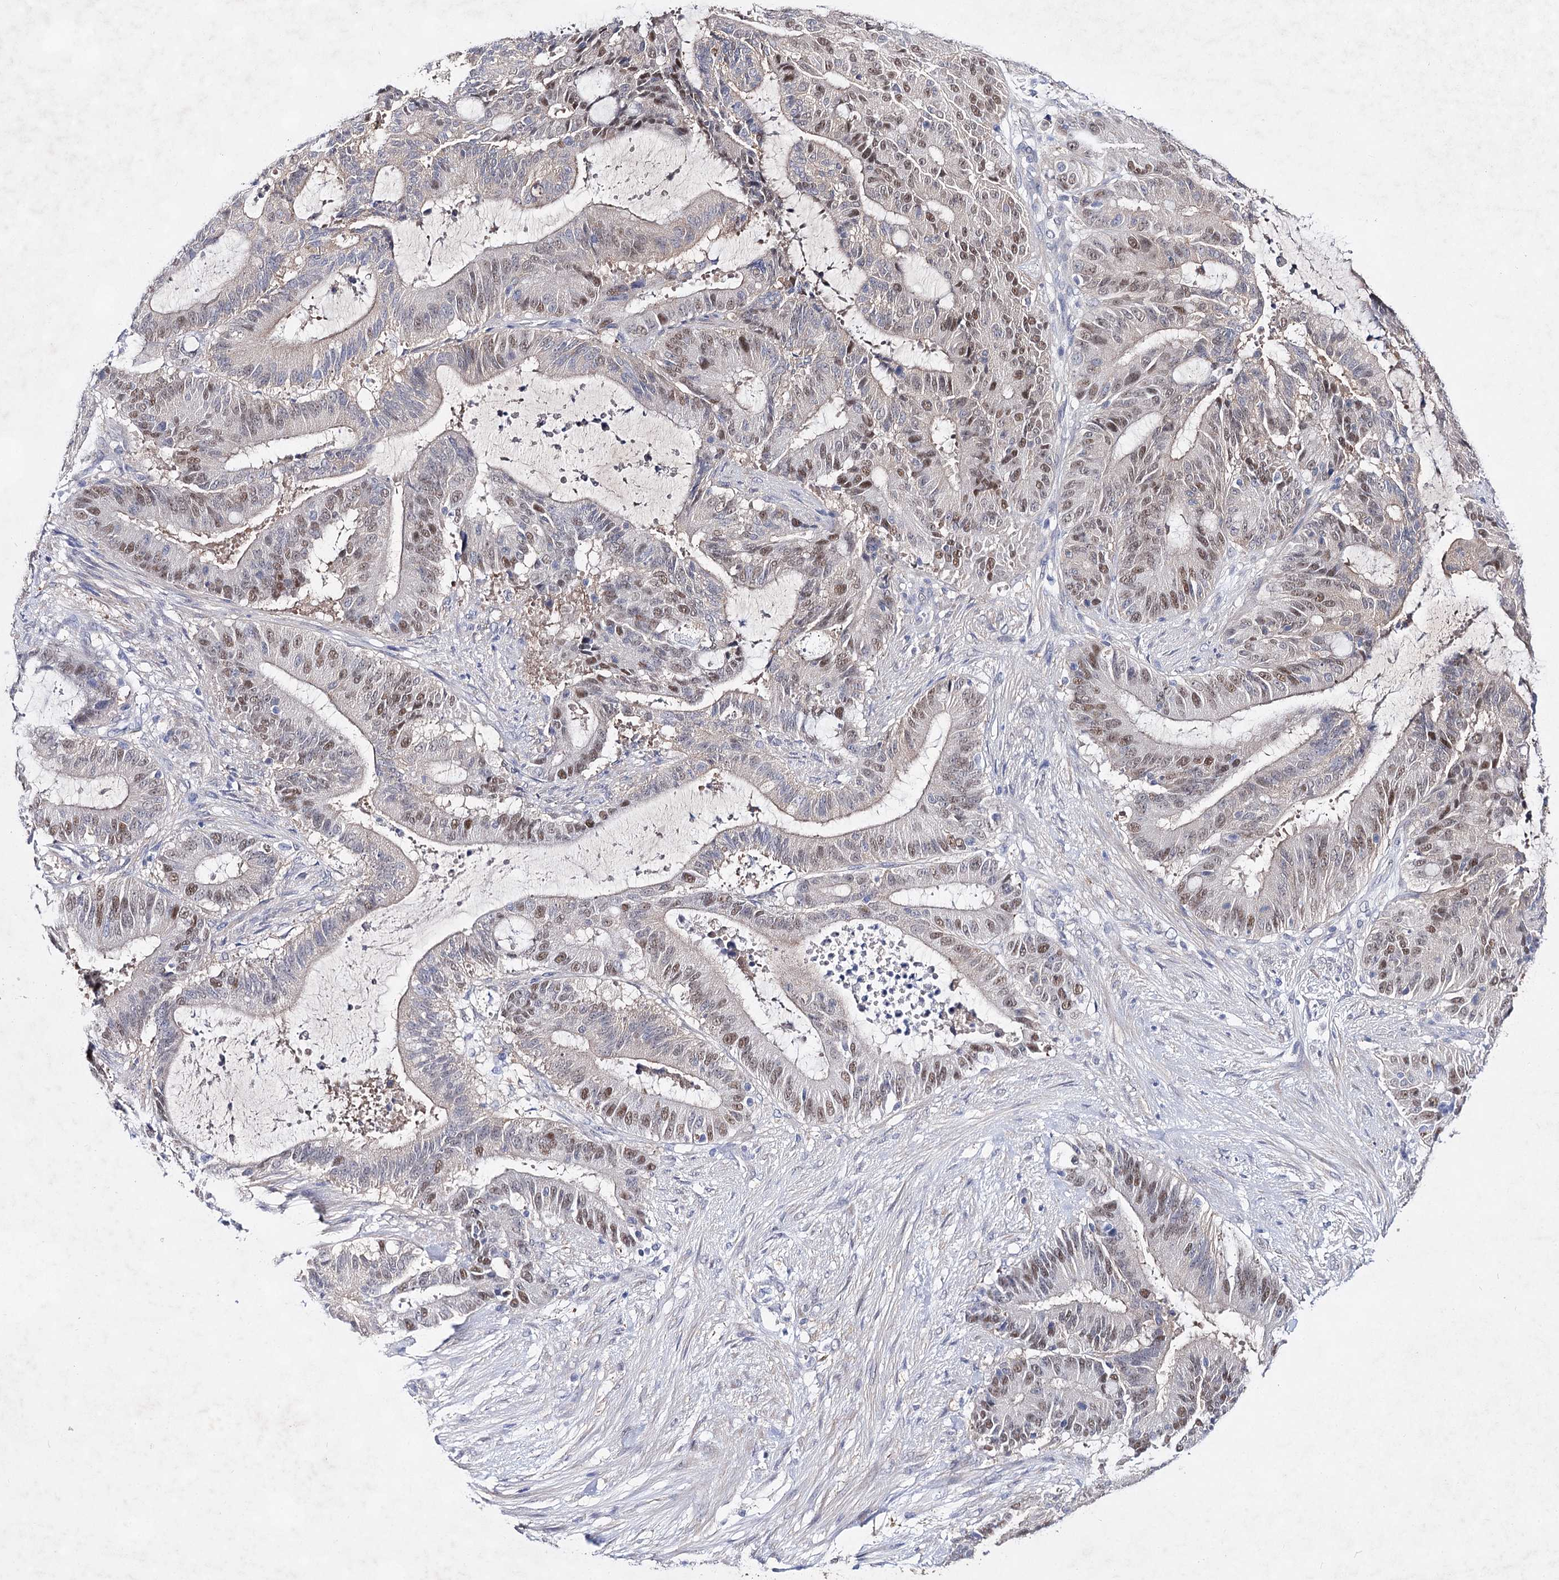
{"staining": {"intensity": "moderate", "quantity": "25%-75%", "location": "nuclear"}, "tissue": "liver cancer", "cell_type": "Tumor cells", "image_type": "cancer", "snomed": [{"axis": "morphology", "description": "Normal tissue, NOS"}, {"axis": "morphology", "description": "Cholangiocarcinoma"}, {"axis": "topography", "description": "Liver"}, {"axis": "topography", "description": "Peripheral nerve tissue"}], "caption": "Liver cancer (cholangiocarcinoma) was stained to show a protein in brown. There is medium levels of moderate nuclear staining in about 25%-75% of tumor cells.", "gene": "UGDH", "patient": {"sex": "female", "age": 73}}